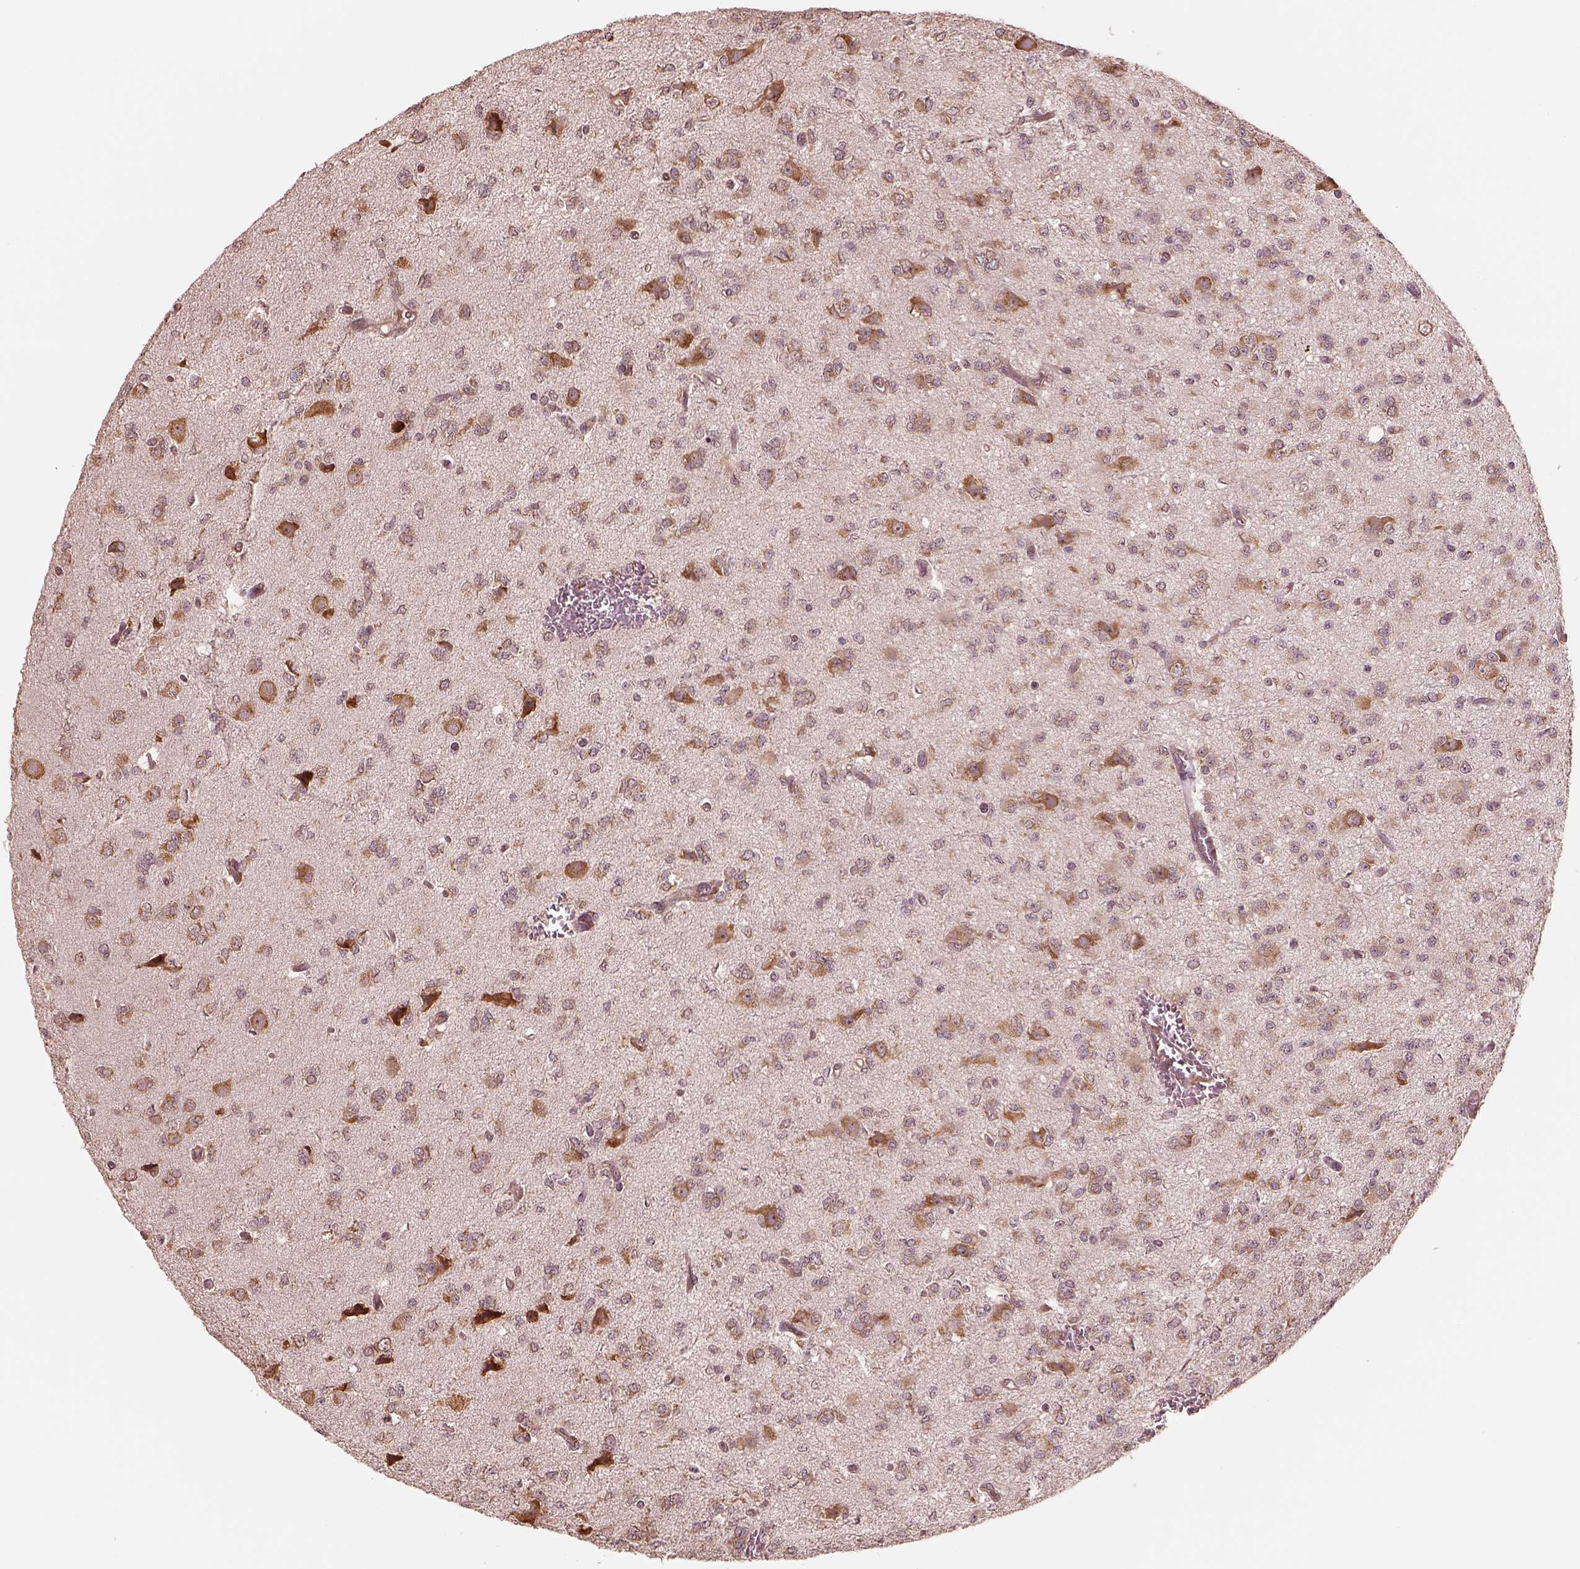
{"staining": {"intensity": "moderate", "quantity": ">75%", "location": "cytoplasmic/membranous"}, "tissue": "glioma", "cell_type": "Tumor cells", "image_type": "cancer", "snomed": [{"axis": "morphology", "description": "Glioma, malignant, Low grade"}, {"axis": "topography", "description": "Brain"}], "caption": "Malignant low-grade glioma tissue displays moderate cytoplasmic/membranous expression in approximately >75% of tumor cells", "gene": "RPS5", "patient": {"sex": "male", "age": 27}}